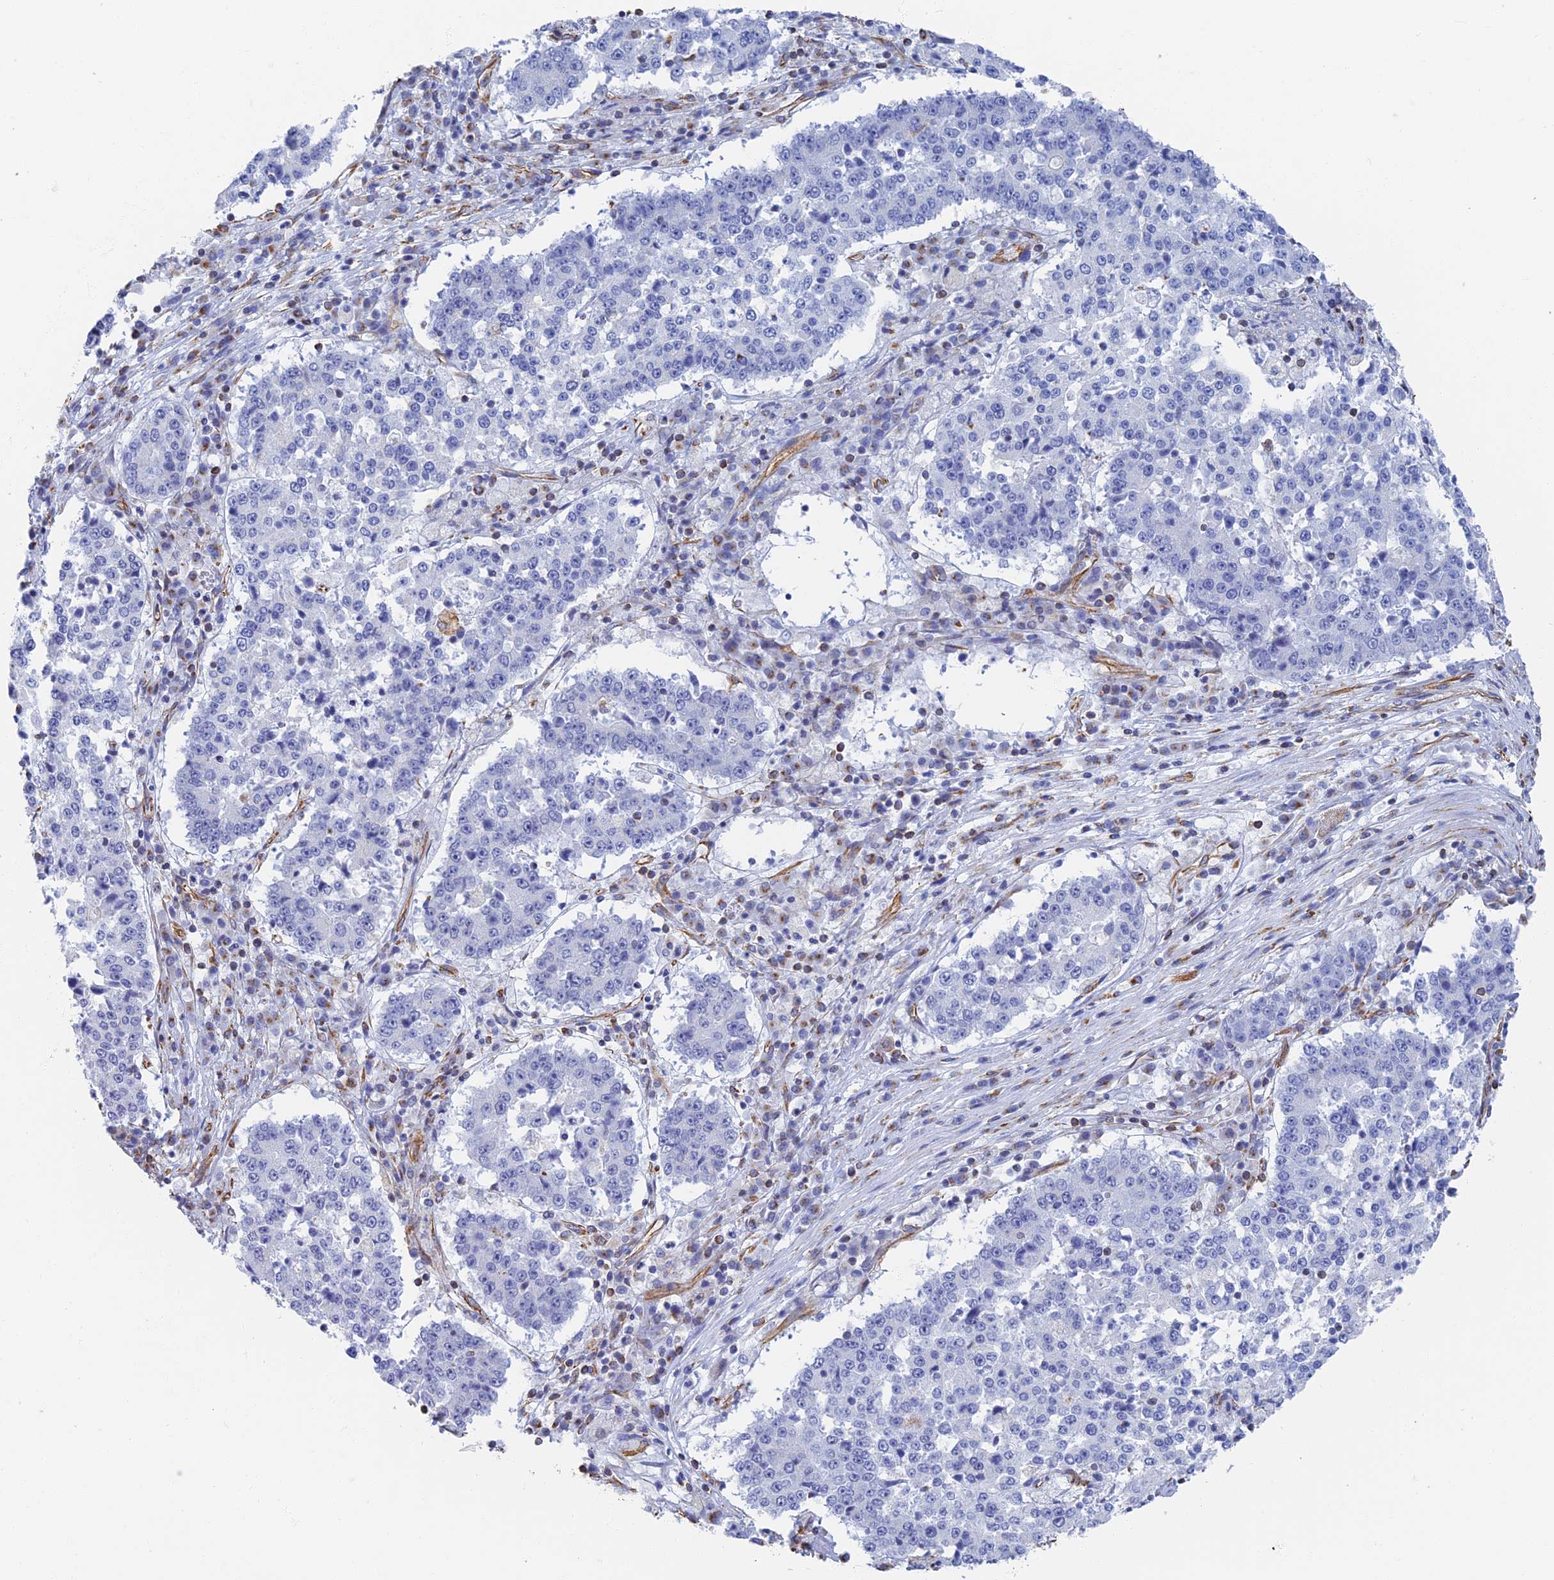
{"staining": {"intensity": "negative", "quantity": "none", "location": "none"}, "tissue": "stomach cancer", "cell_type": "Tumor cells", "image_type": "cancer", "snomed": [{"axis": "morphology", "description": "Adenocarcinoma, NOS"}, {"axis": "topography", "description": "Stomach"}], "caption": "Histopathology image shows no significant protein staining in tumor cells of adenocarcinoma (stomach).", "gene": "RMC1", "patient": {"sex": "male", "age": 59}}